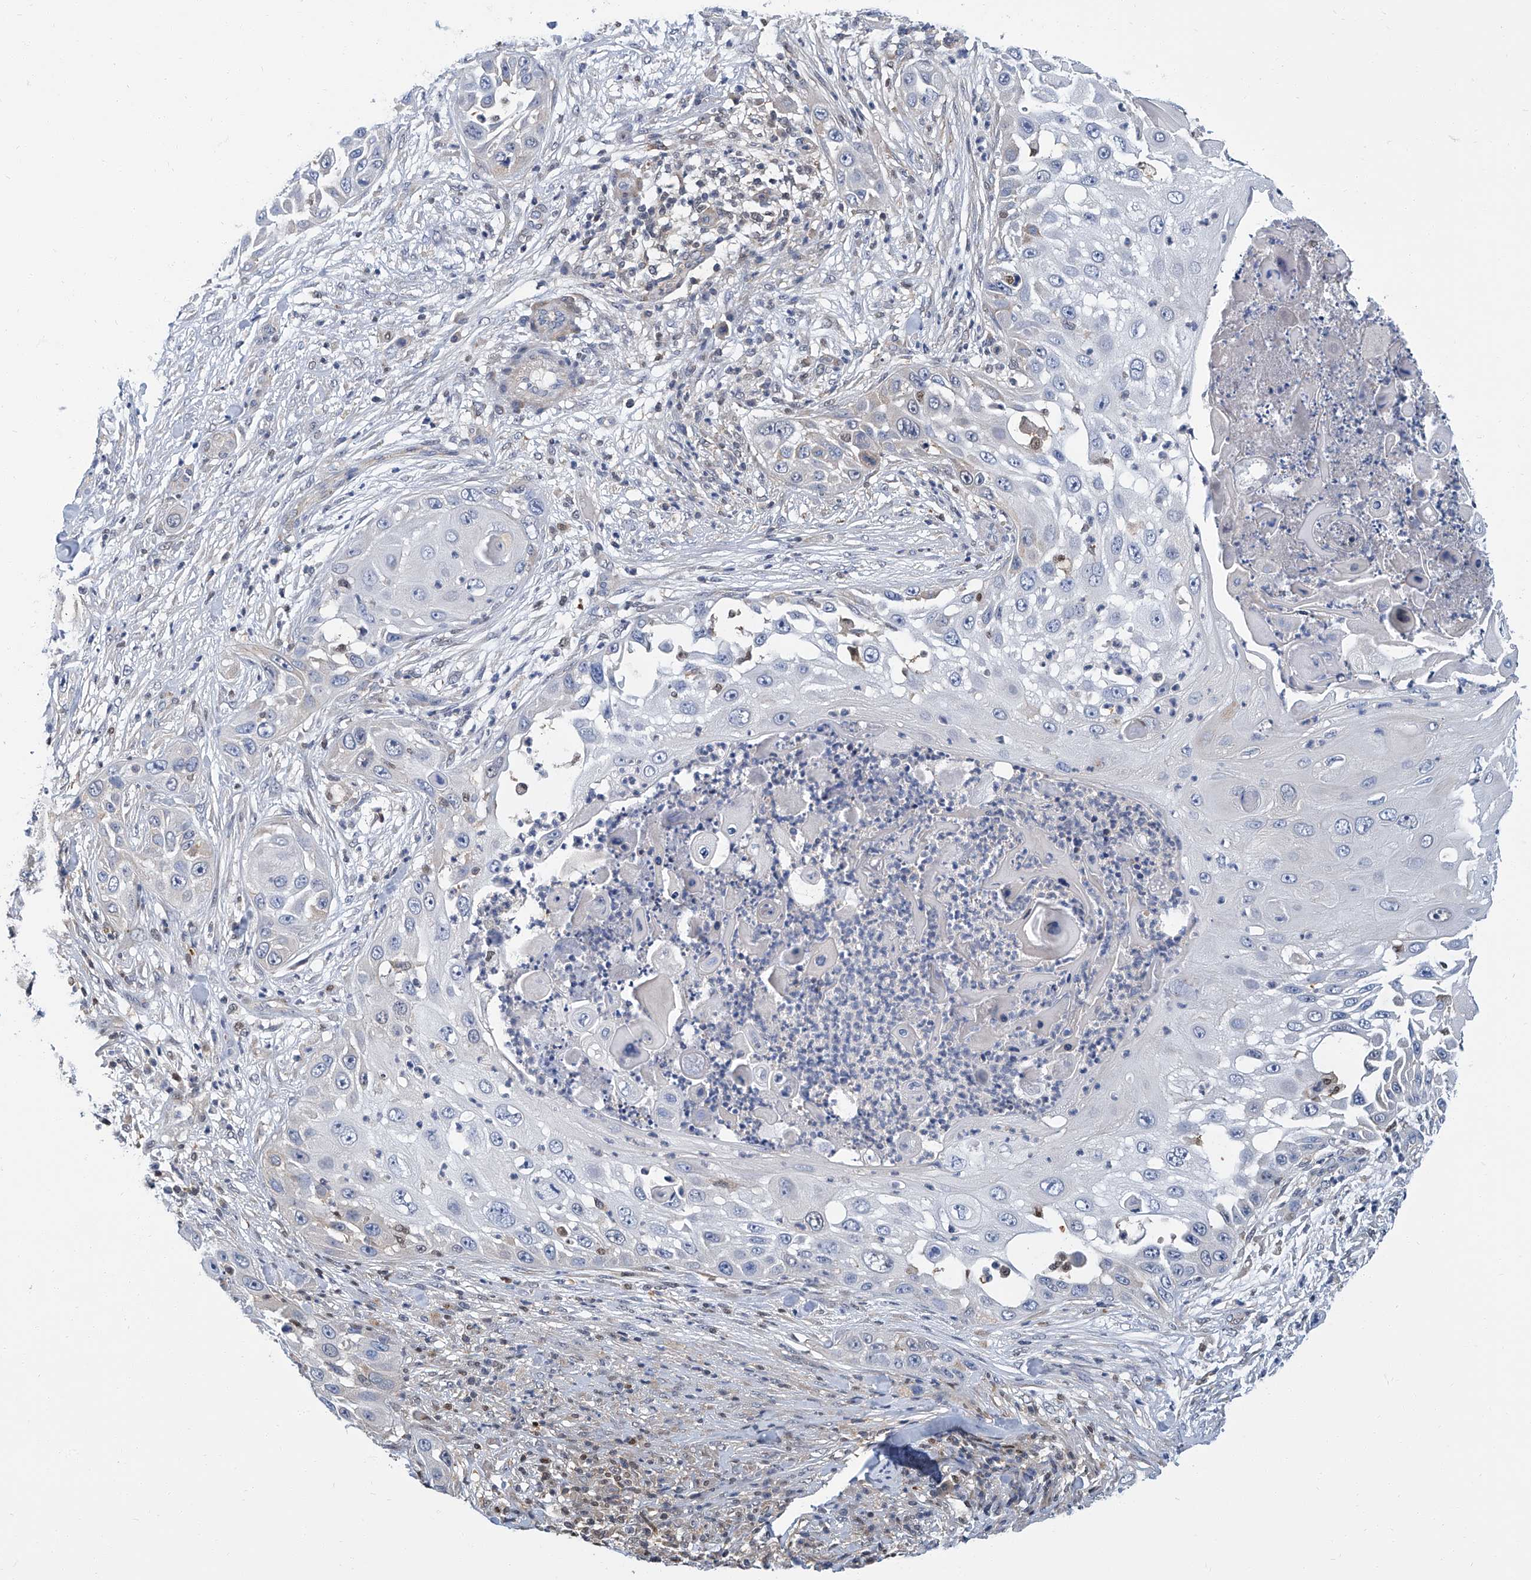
{"staining": {"intensity": "negative", "quantity": "none", "location": "none"}, "tissue": "skin cancer", "cell_type": "Tumor cells", "image_type": "cancer", "snomed": [{"axis": "morphology", "description": "Squamous cell carcinoma, NOS"}, {"axis": "topography", "description": "Skin"}], "caption": "Immunohistochemical staining of skin cancer reveals no significant expression in tumor cells. (Immunohistochemistry (ihc), brightfield microscopy, high magnification).", "gene": "PSMB10", "patient": {"sex": "female", "age": 44}}